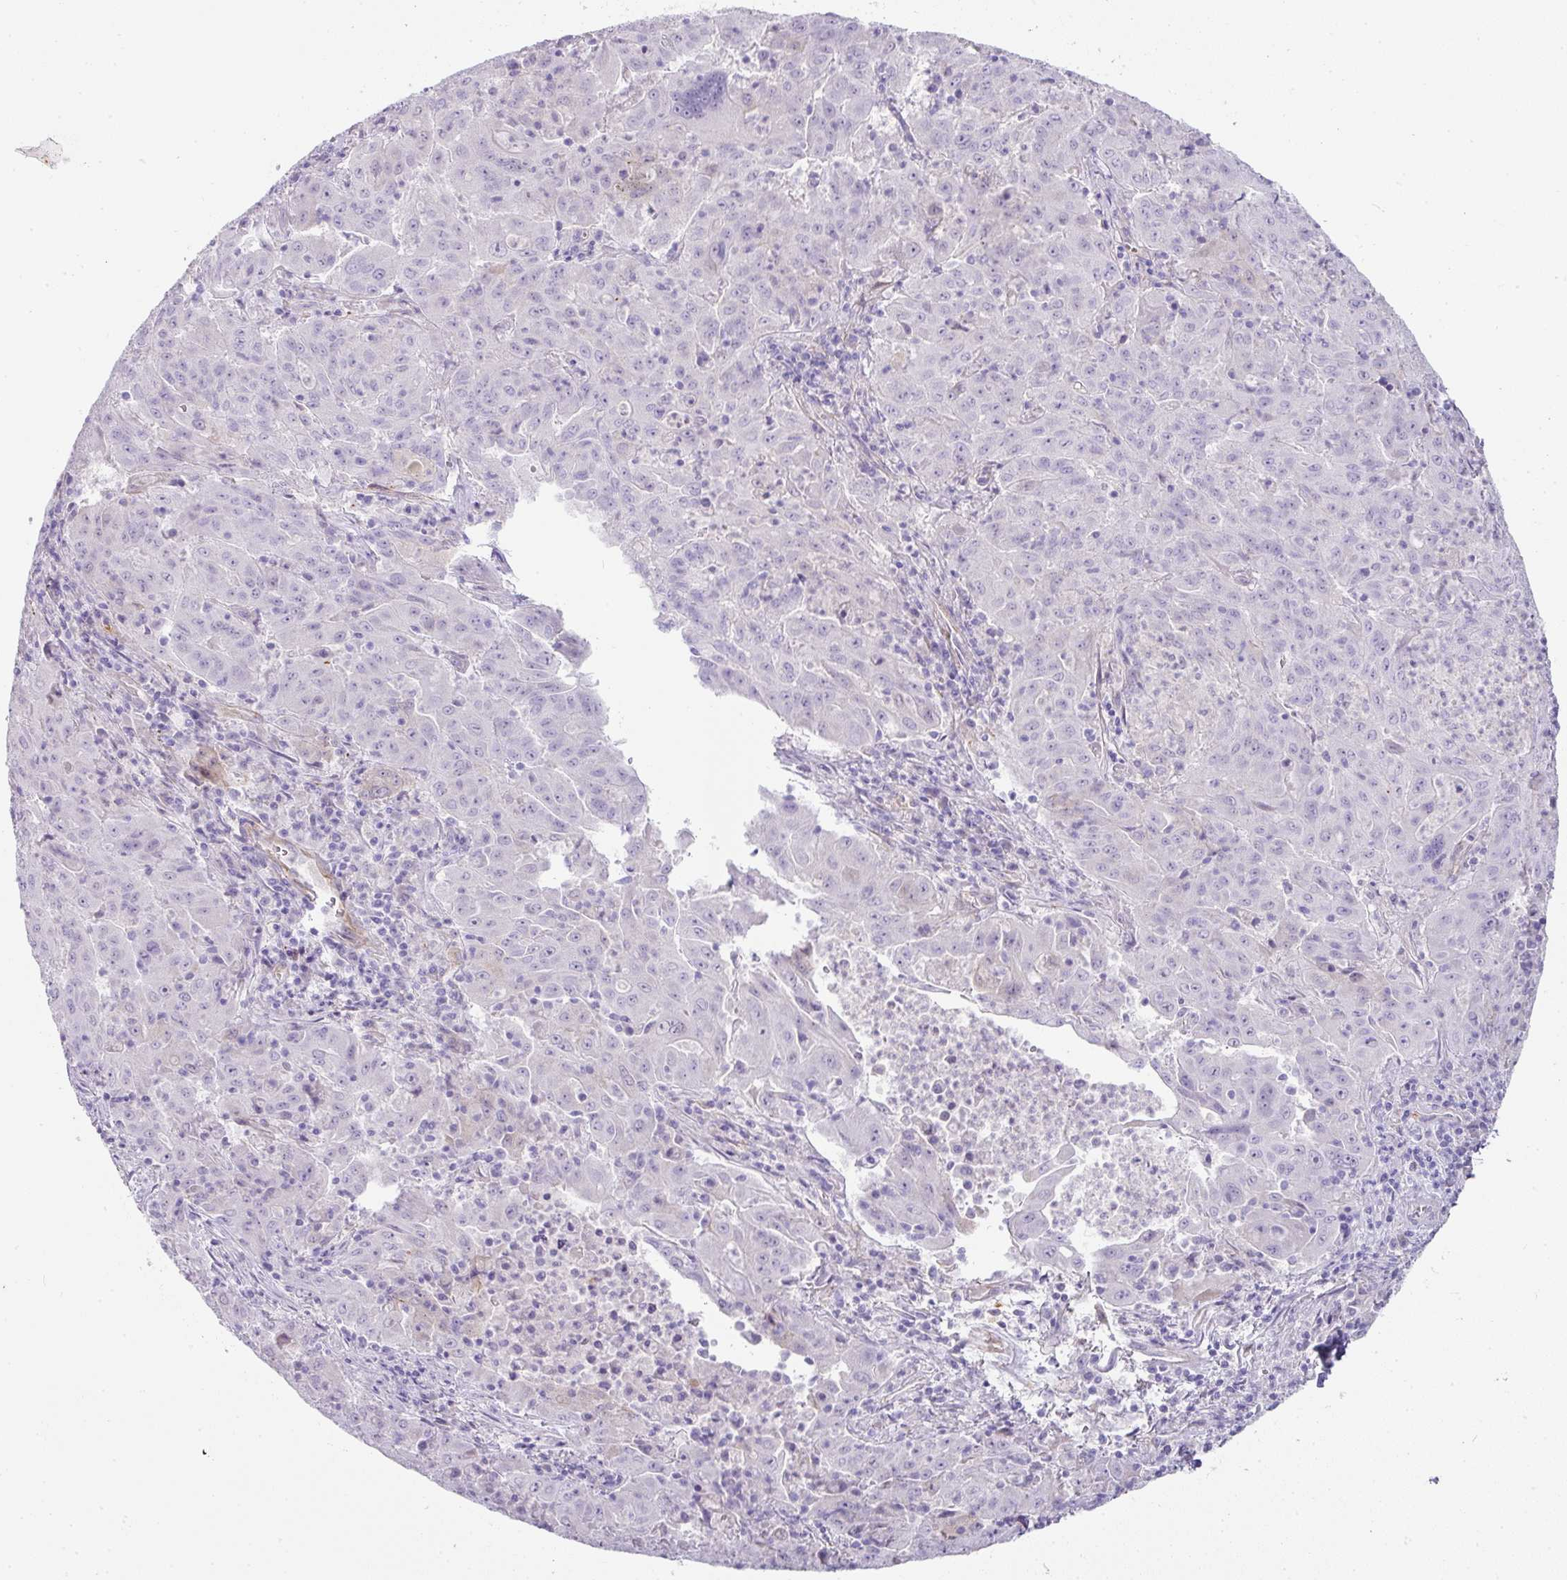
{"staining": {"intensity": "negative", "quantity": "none", "location": "none"}, "tissue": "pancreatic cancer", "cell_type": "Tumor cells", "image_type": "cancer", "snomed": [{"axis": "morphology", "description": "Adenocarcinoma, NOS"}, {"axis": "topography", "description": "Pancreas"}], "caption": "Tumor cells are negative for protein expression in human pancreatic adenocarcinoma.", "gene": "OR52N1", "patient": {"sex": "male", "age": 63}}